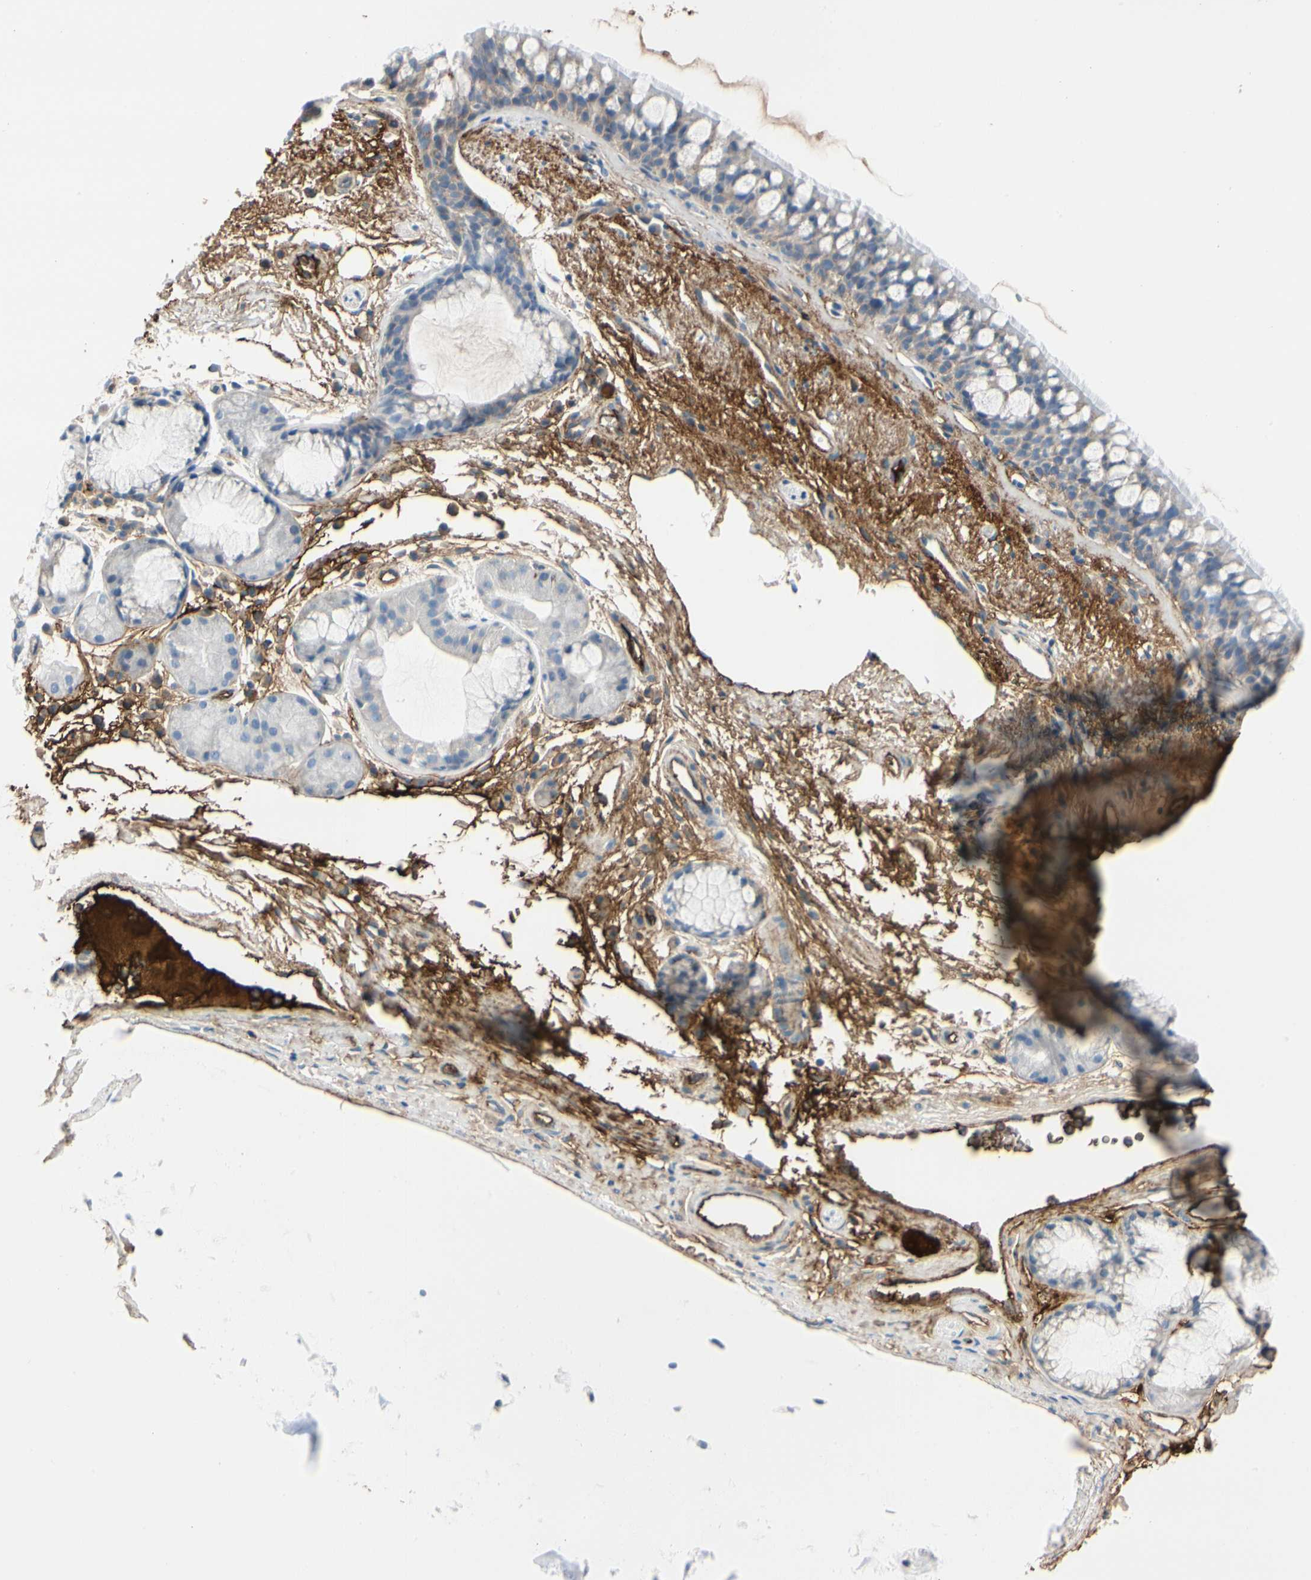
{"staining": {"intensity": "weak", "quantity": ">75%", "location": "cytoplasmic/membranous"}, "tissue": "bronchus", "cell_type": "Respiratory epithelial cells", "image_type": "normal", "snomed": [{"axis": "morphology", "description": "Normal tissue, NOS"}, {"axis": "topography", "description": "Bronchus"}], "caption": "The micrograph exhibits staining of unremarkable bronchus, revealing weak cytoplasmic/membranous protein expression (brown color) within respiratory epithelial cells.", "gene": "FGB", "patient": {"sex": "female", "age": 54}}